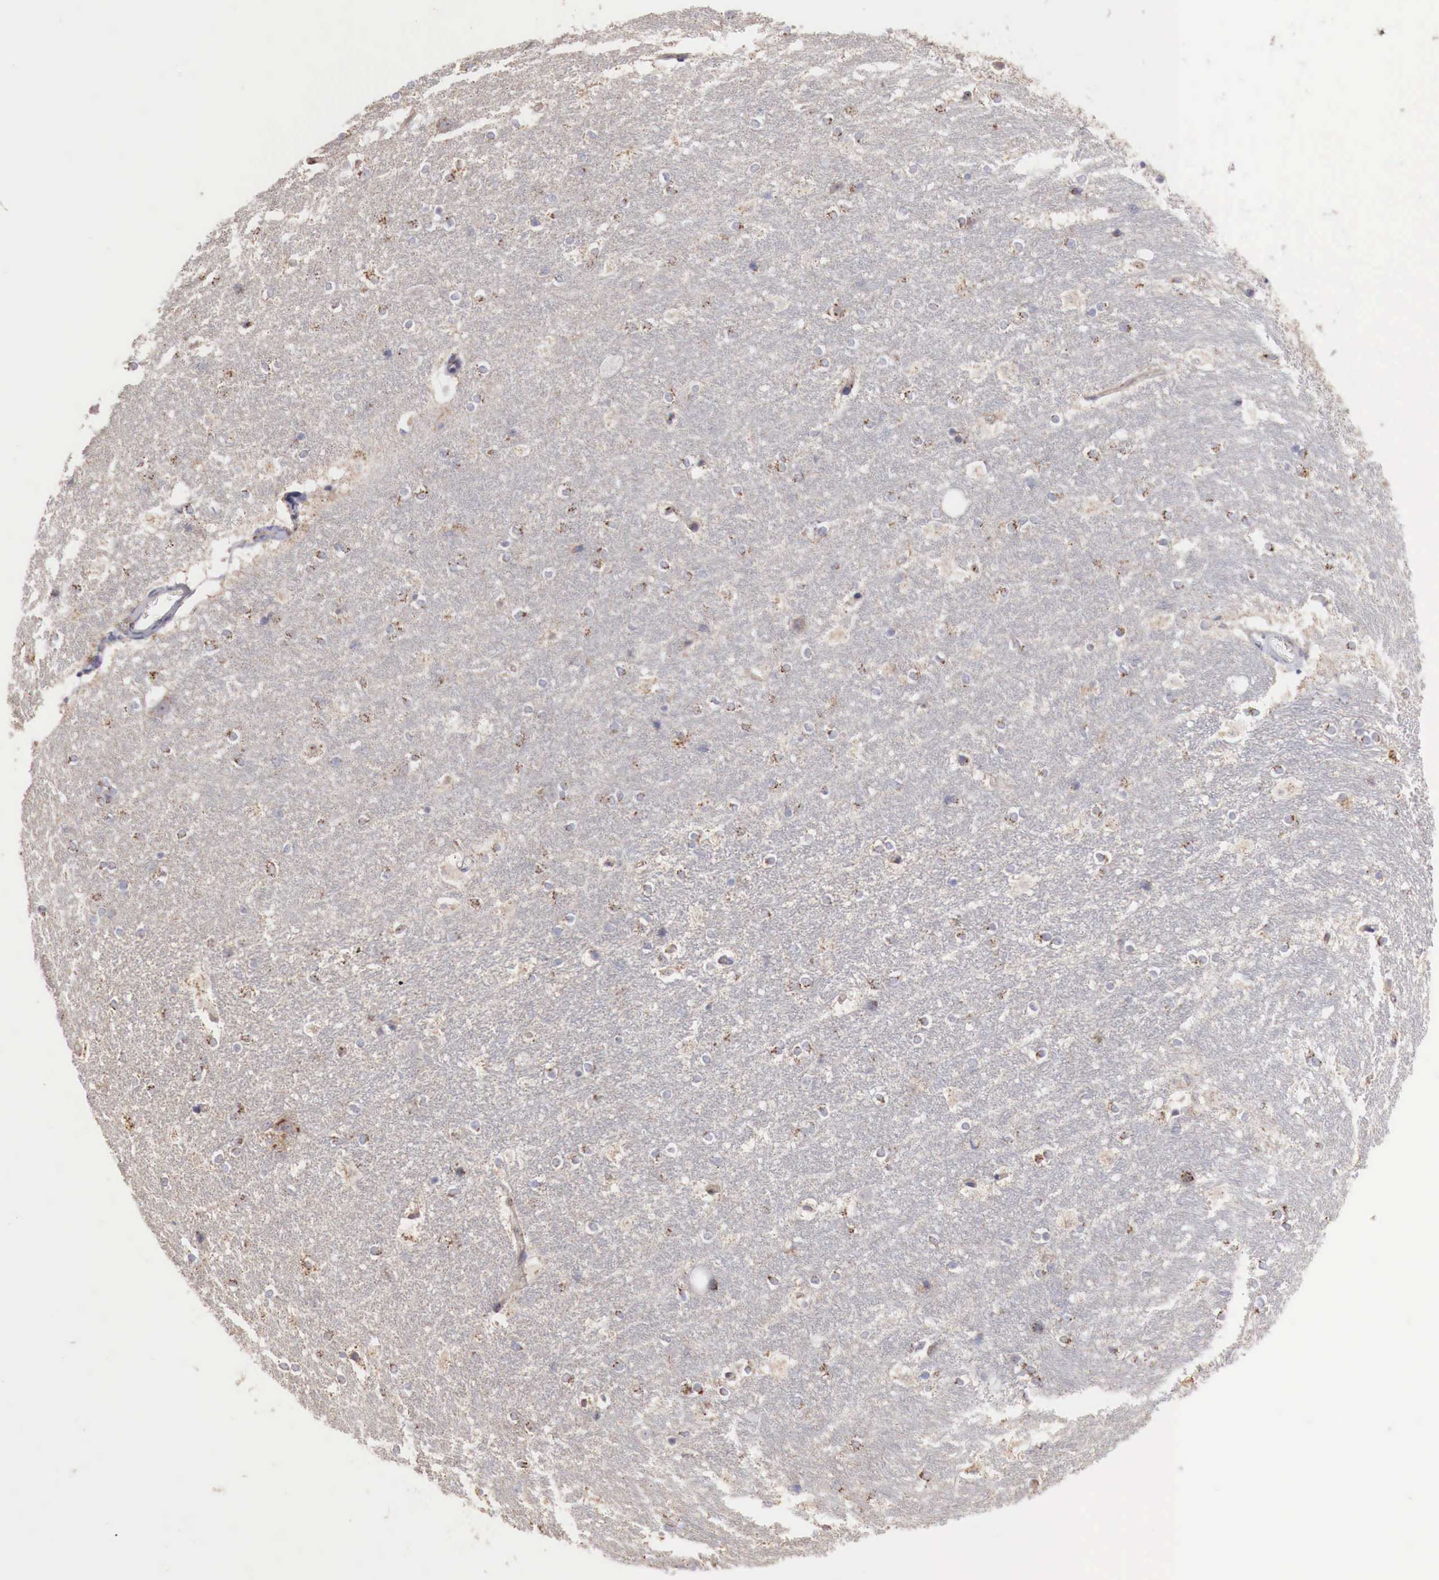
{"staining": {"intensity": "negative", "quantity": "none", "location": "none"}, "tissue": "hippocampus", "cell_type": "Glial cells", "image_type": "normal", "snomed": [{"axis": "morphology", "description": "Normal tissue, NOS"}, {"axis": "topography", "description": "Hippocampus"}], "caption": "Hippocampus was stained to show a protein in brown. There is no significant positivity in glial cells. The staining was performed using DAB to visualize the protein expression in brown, while the nuclei were stained in blue with hematoxylin (Magnification: 20x).", "gene": "SYAP1", "patient": {"sex": "female", "age": 19}}